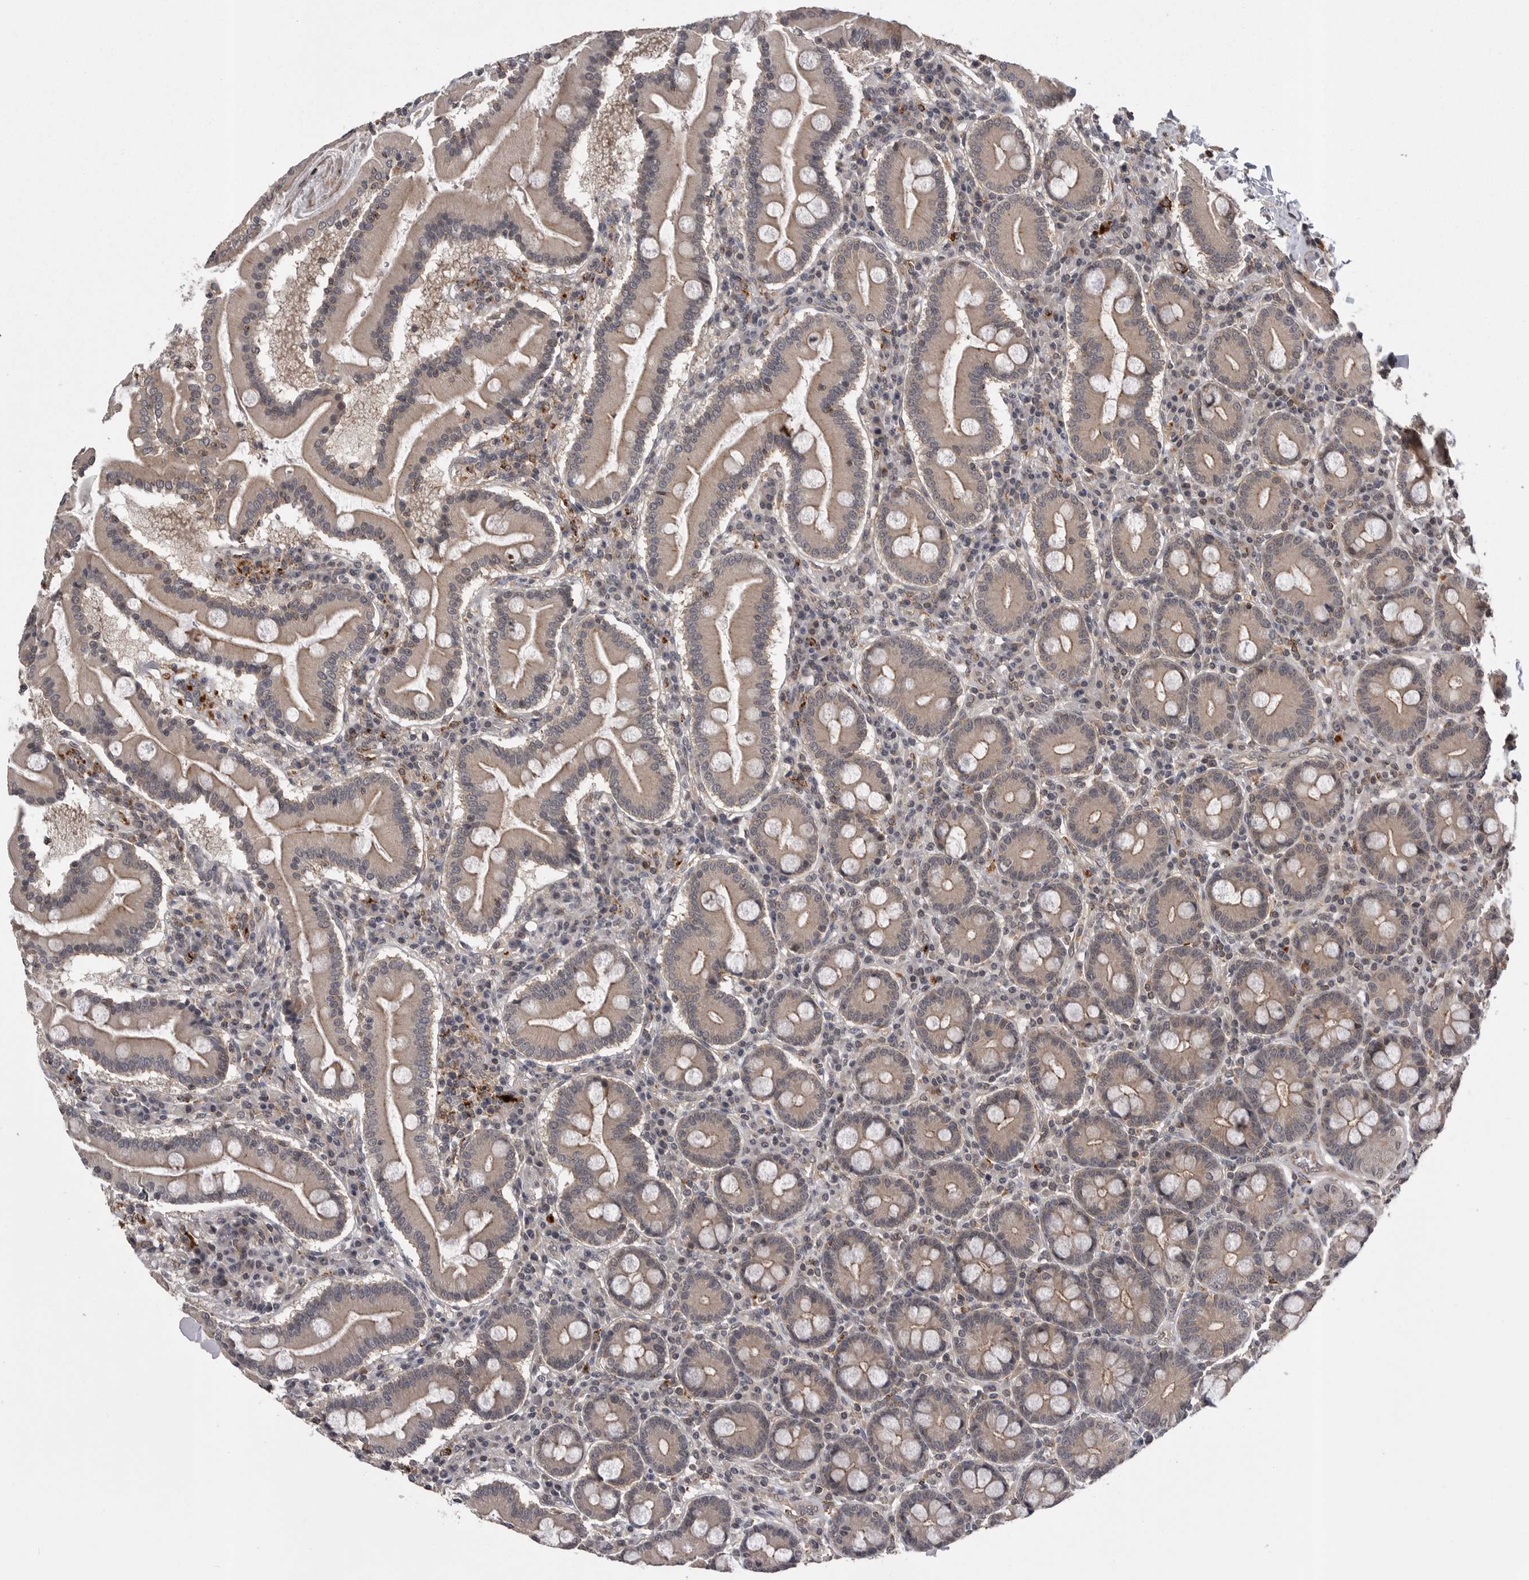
{"staining": {"intensity": "moderate", "quantity": ">75%", "location": "cytoplasmic/membranous"}, "tissue": "duodenum", "cell_type": "Glandular cells", "image_type": "normal", "snomed": [{"axis": "morphology", "description": "Normal tissue, NOS"}, {"axis": "topography", "description": "Duodenum"}], "caption": "A photomicrograph of human duodenum stained for a protein exhibits moderate cytoplasmic/membranous brown staining in glandular cells. (DAB (3,3'-diaminobenzidine) IHC with brightfield microscopy, high magnification).", "gene": "AOAH", "patient": {"sex": "male", "age": 50}}